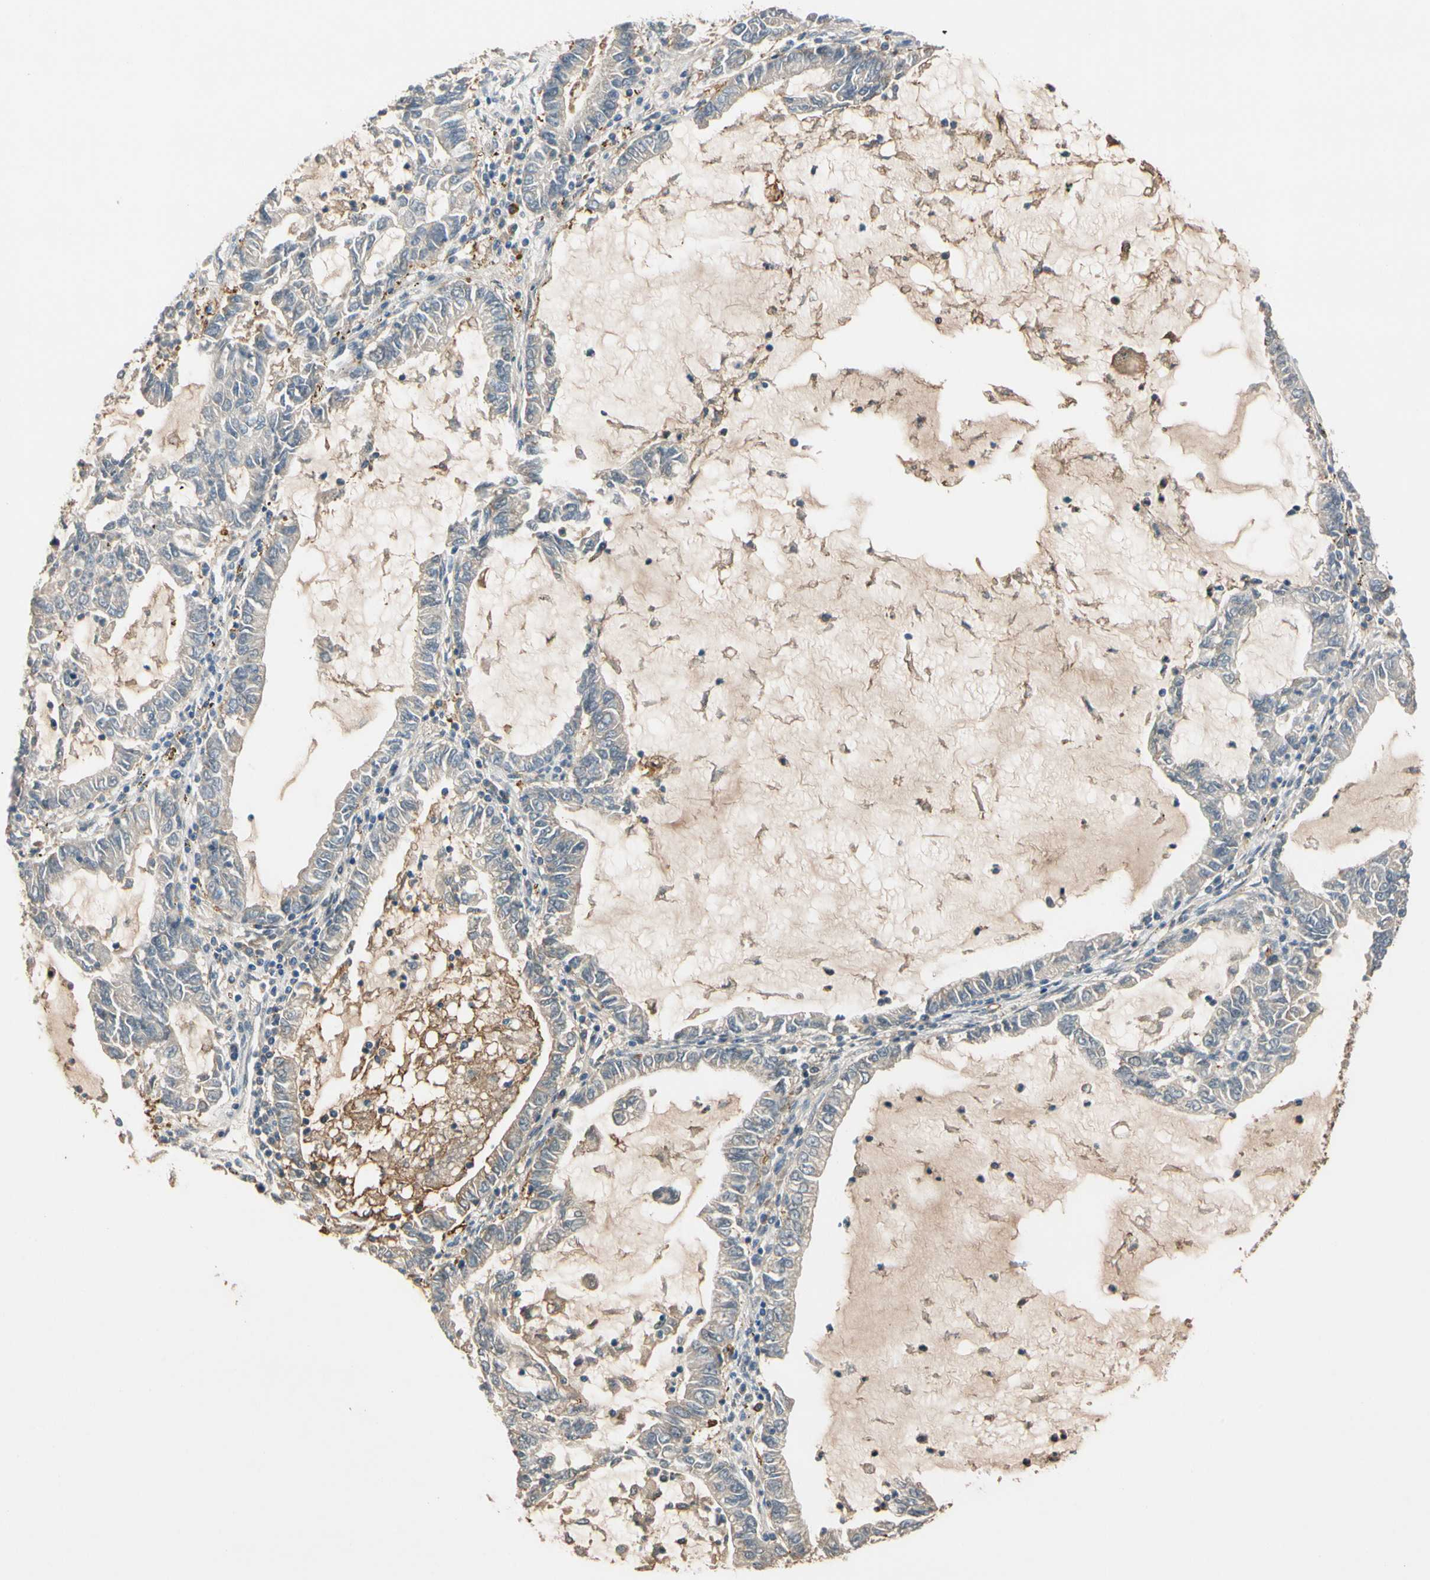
{"staining": {"intensity": "negative", "quantity": "none", "location": "none"}, "tissue": "lung cancer", "cell_type": "Tumor cells", "image_type": "cancer", "snomed": [{"axis": "morphology", "description": "Adenocarcinoma, NOS"}, {"axis": "topography", "description": "Lung"}], "caption": "A high-resolution histopathology image shows immunohistochemistry (IHC) staining of adenocarcinoma (lung), which shows no significant expression in tumor cells.", "gene": "GPSM2", "patient": {"sex": "female", "age": 51}}